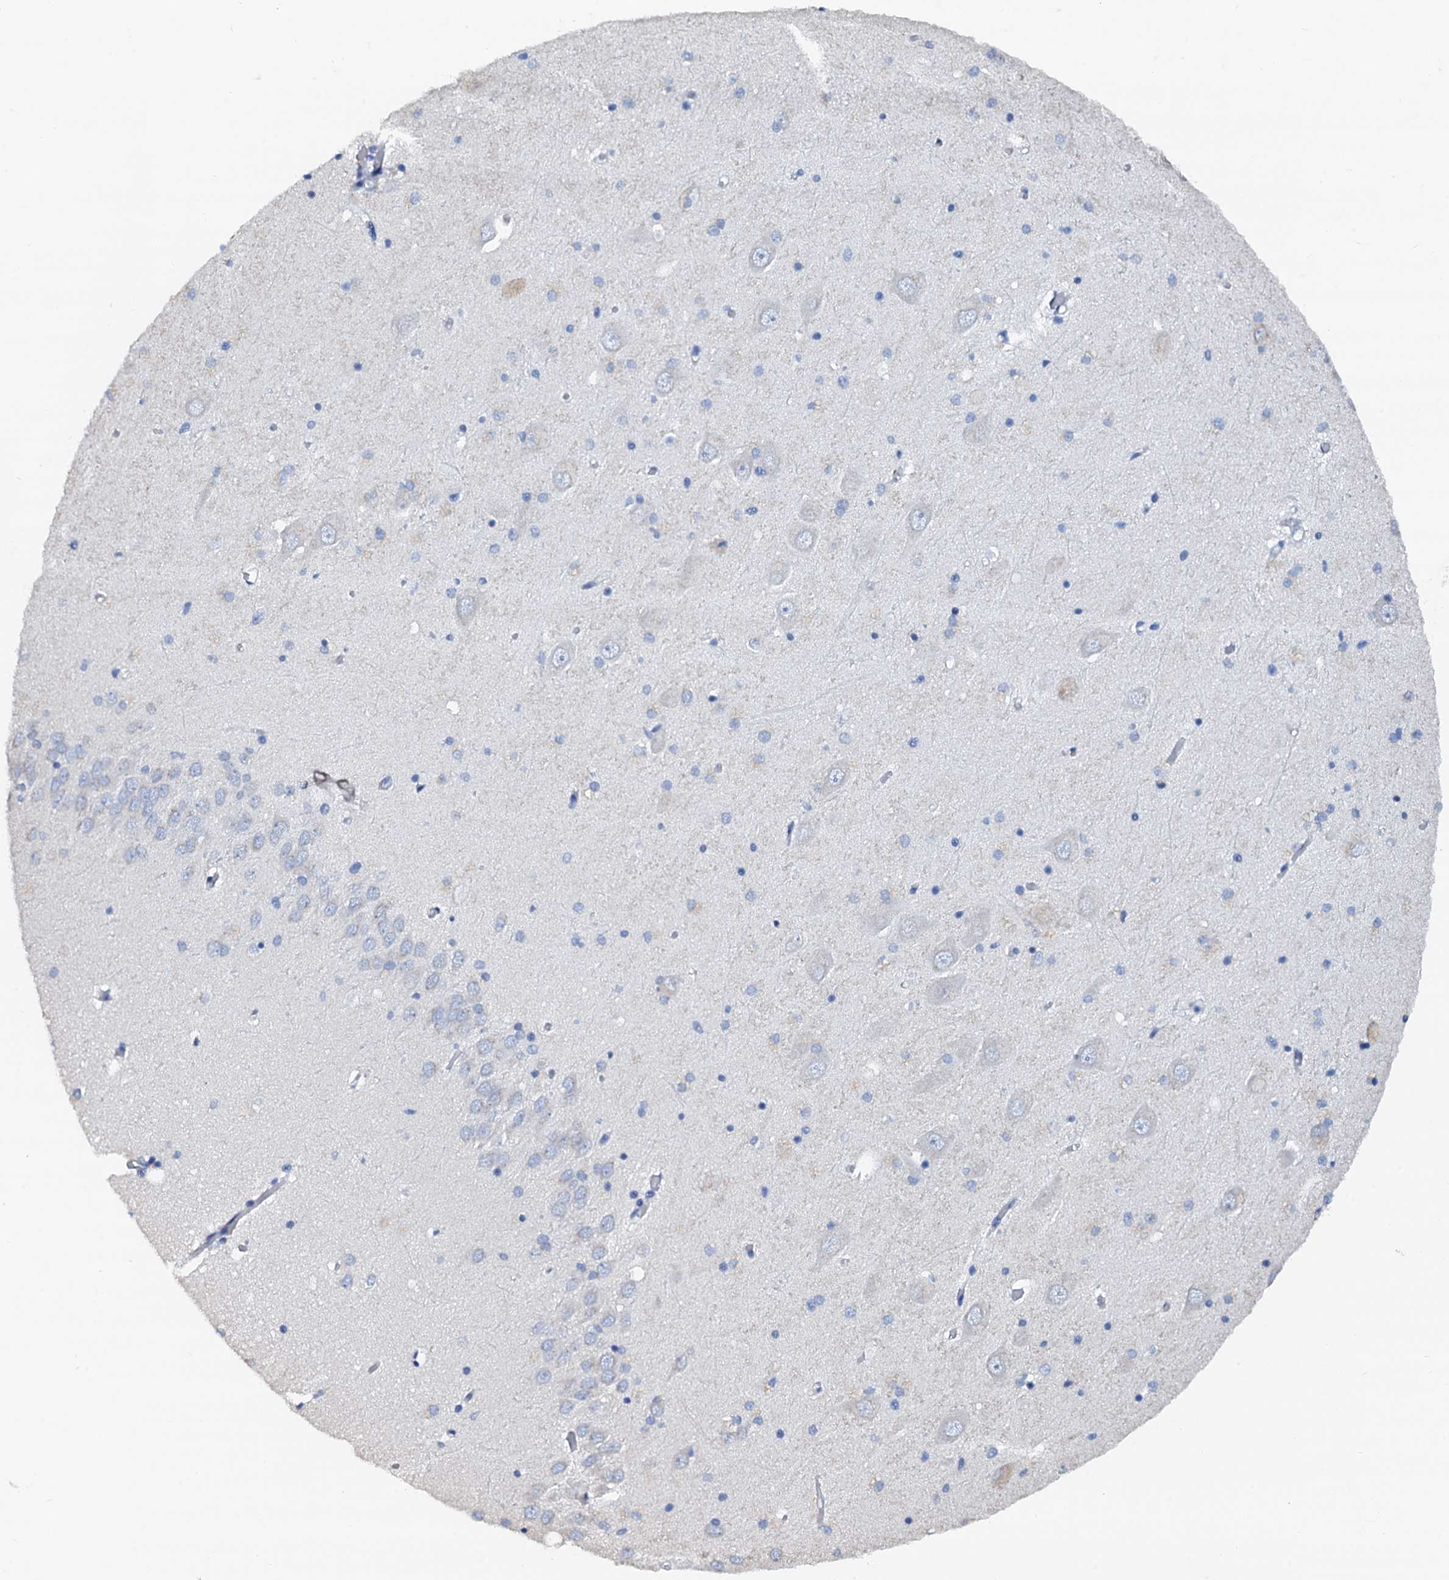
{"staining": {"intensity": "negative", "quantity": "none", "location": "none"}, "tissue": "hippocampus", "cell_type": "Glial cells", "image_type": "normal", "snomed": [{"axis": "morphology", "description": "Normal tissue, NOS"}, {"axis": "topography", "description": "Hippocampus"}], "caption": "Hippocampus stained for a protein using IHC demonstrates no expression glial cells.", "gene": "AKAP3", "patient": {"sex": "male", "age": 70}}